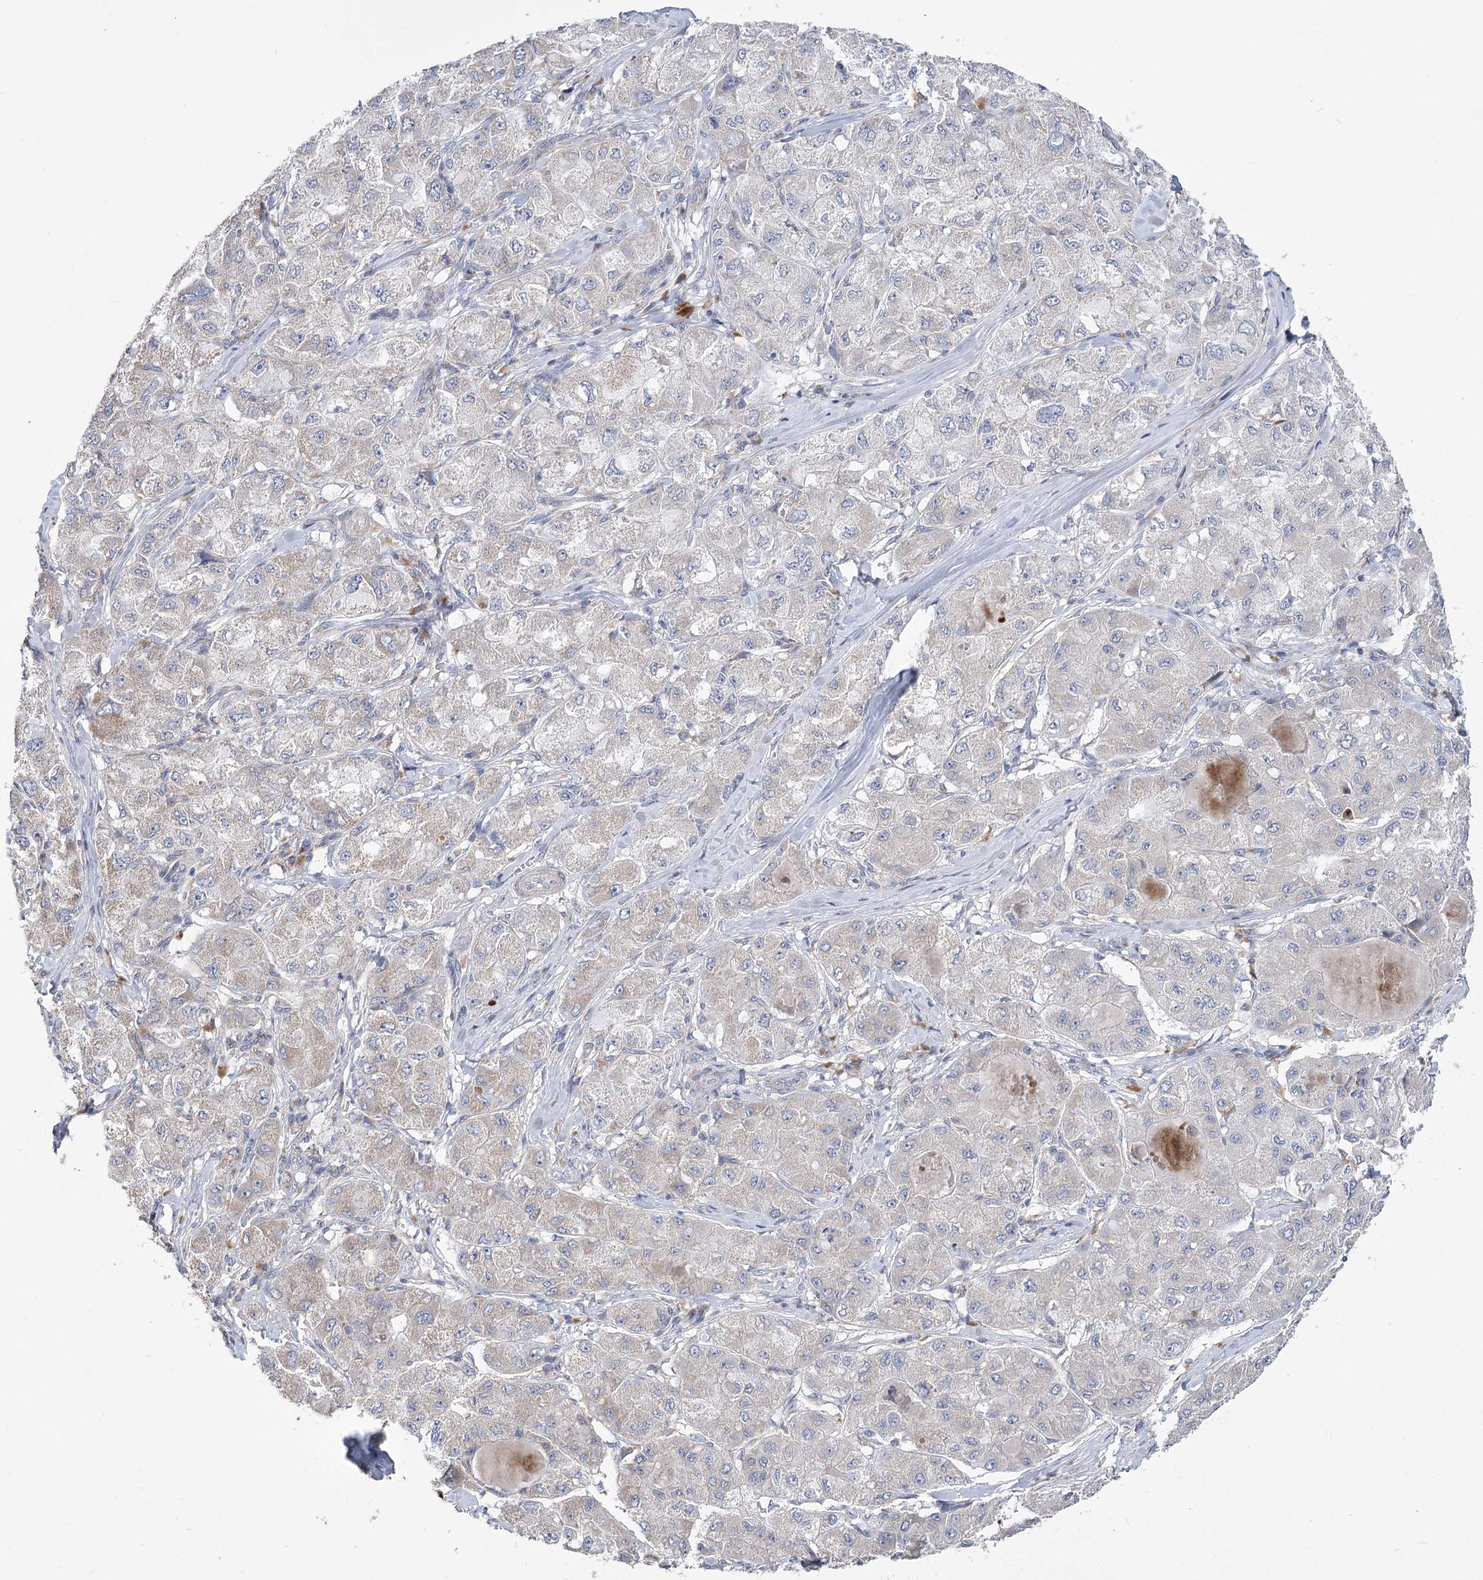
{"staining": {"intensity": "weak", "quantity": "25%-75%", "location": "cytoplasmic/membranous"}, "tissue": "liver cancer", "cell_type": "Tumor cells", "image_type": "cancer", "snomed": [{"axis": "morphology", "description": "Carcinoma, Hepatocellular, NOS"}, {"axis": "topography", "description": "Liver"}], "caption": "Approximately 25%-75% of tumor cells in liver cancer exhibit weak cytoplasmic/membranous protein staining as visualized by brown immunohistochemical staining.", "gene": "PDHB", "patient": {"sex": "male", "age": 80}}